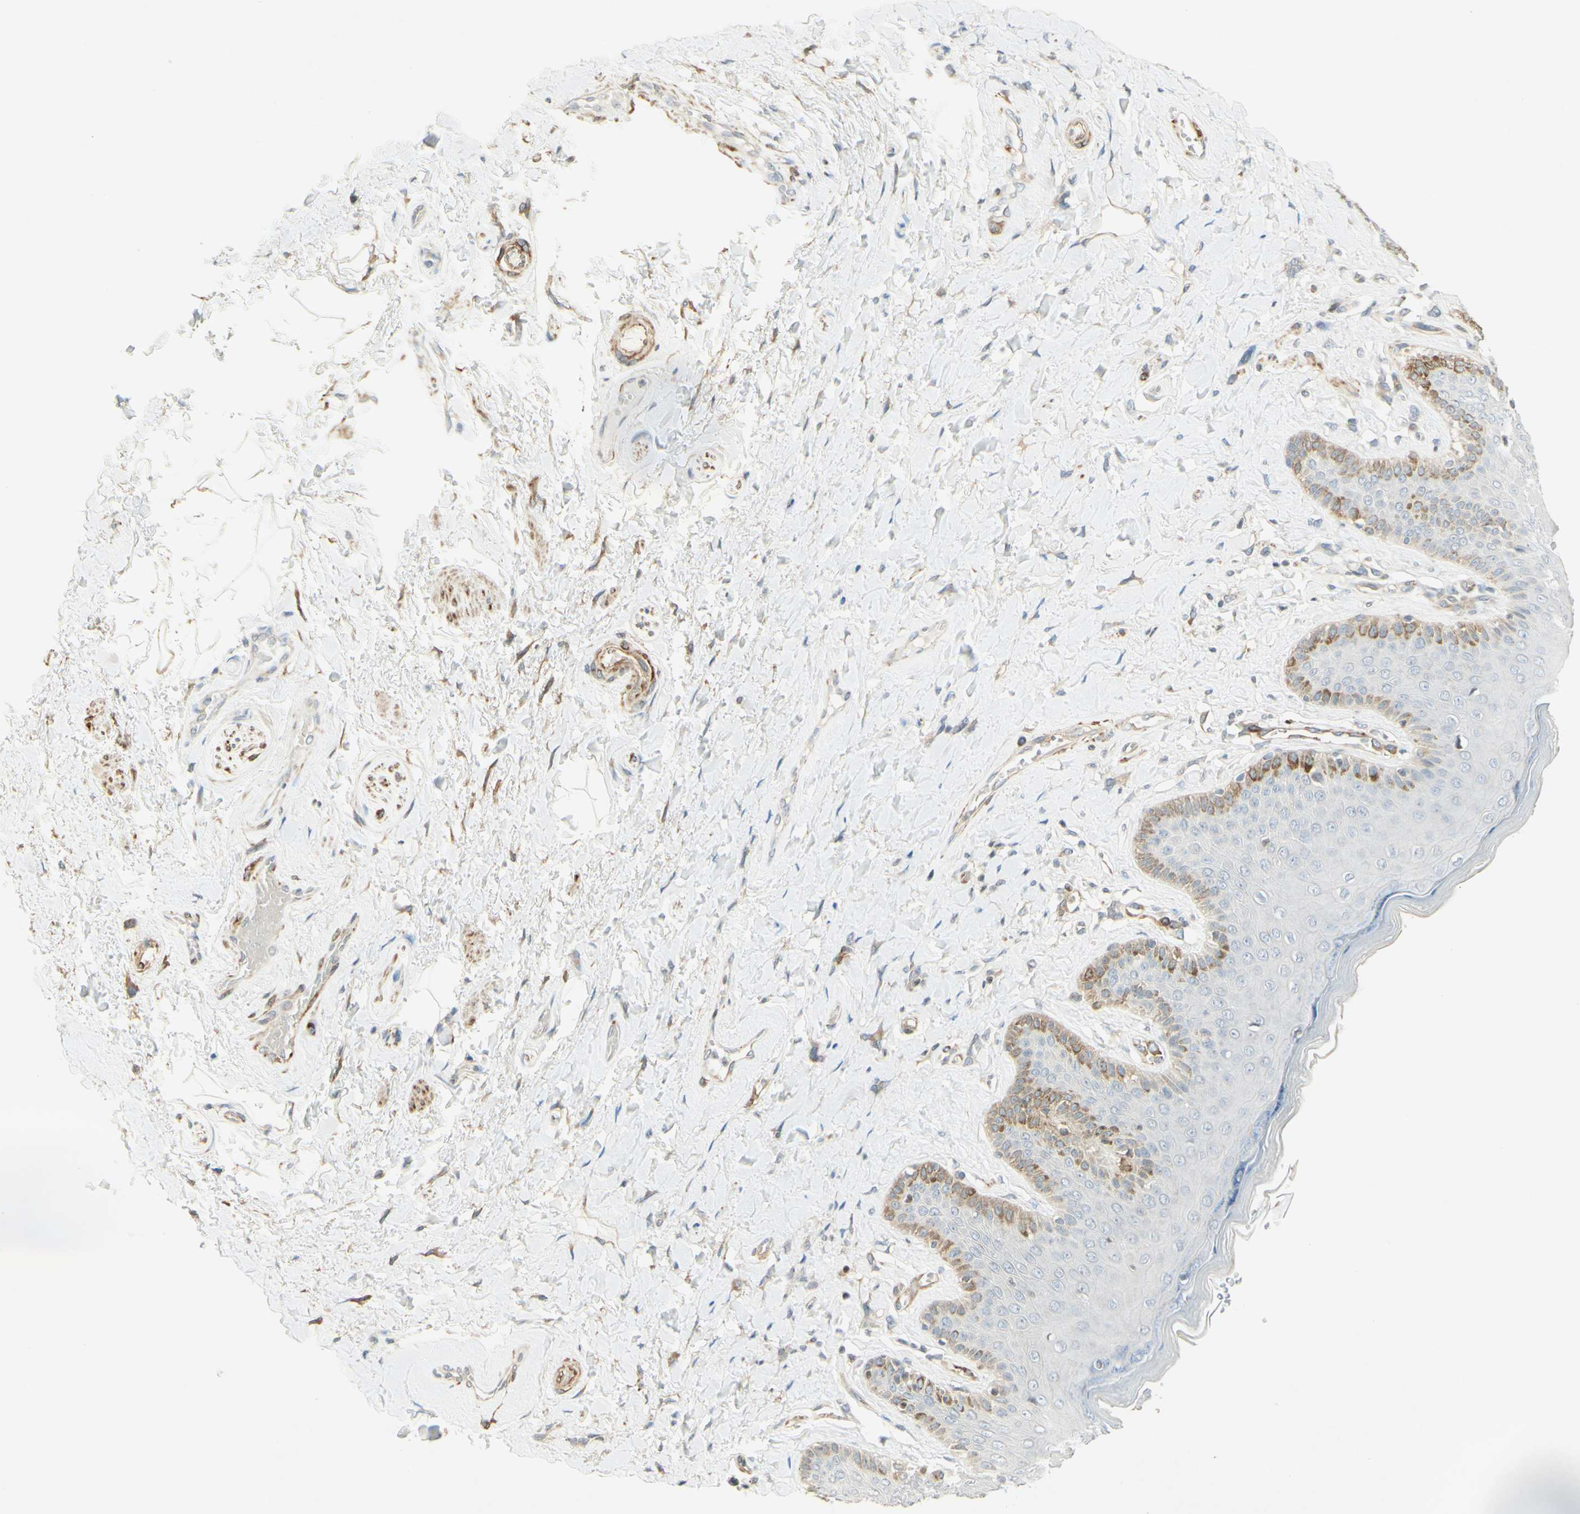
{"staining": {"intensity": "weak", "quantity": "<25%", "location": "cytoplasmic/membranous"}, "tissue": "skin", "cell_type": "Epidermal cells", "image_type": "normal", "snomed": [{"axis": "morphology", "description": "Normal tissue, NOS"}, {"axis": "topography", "description": "Anal"}], "caption": "A photomicrograph of human skin is negative for staining in epidermal cells. (Brightfield microscopy of DAB immunohistochemistry at high magnification).", "gene": "MAP1B", "patient": {"sex": "male", "age": 69}}